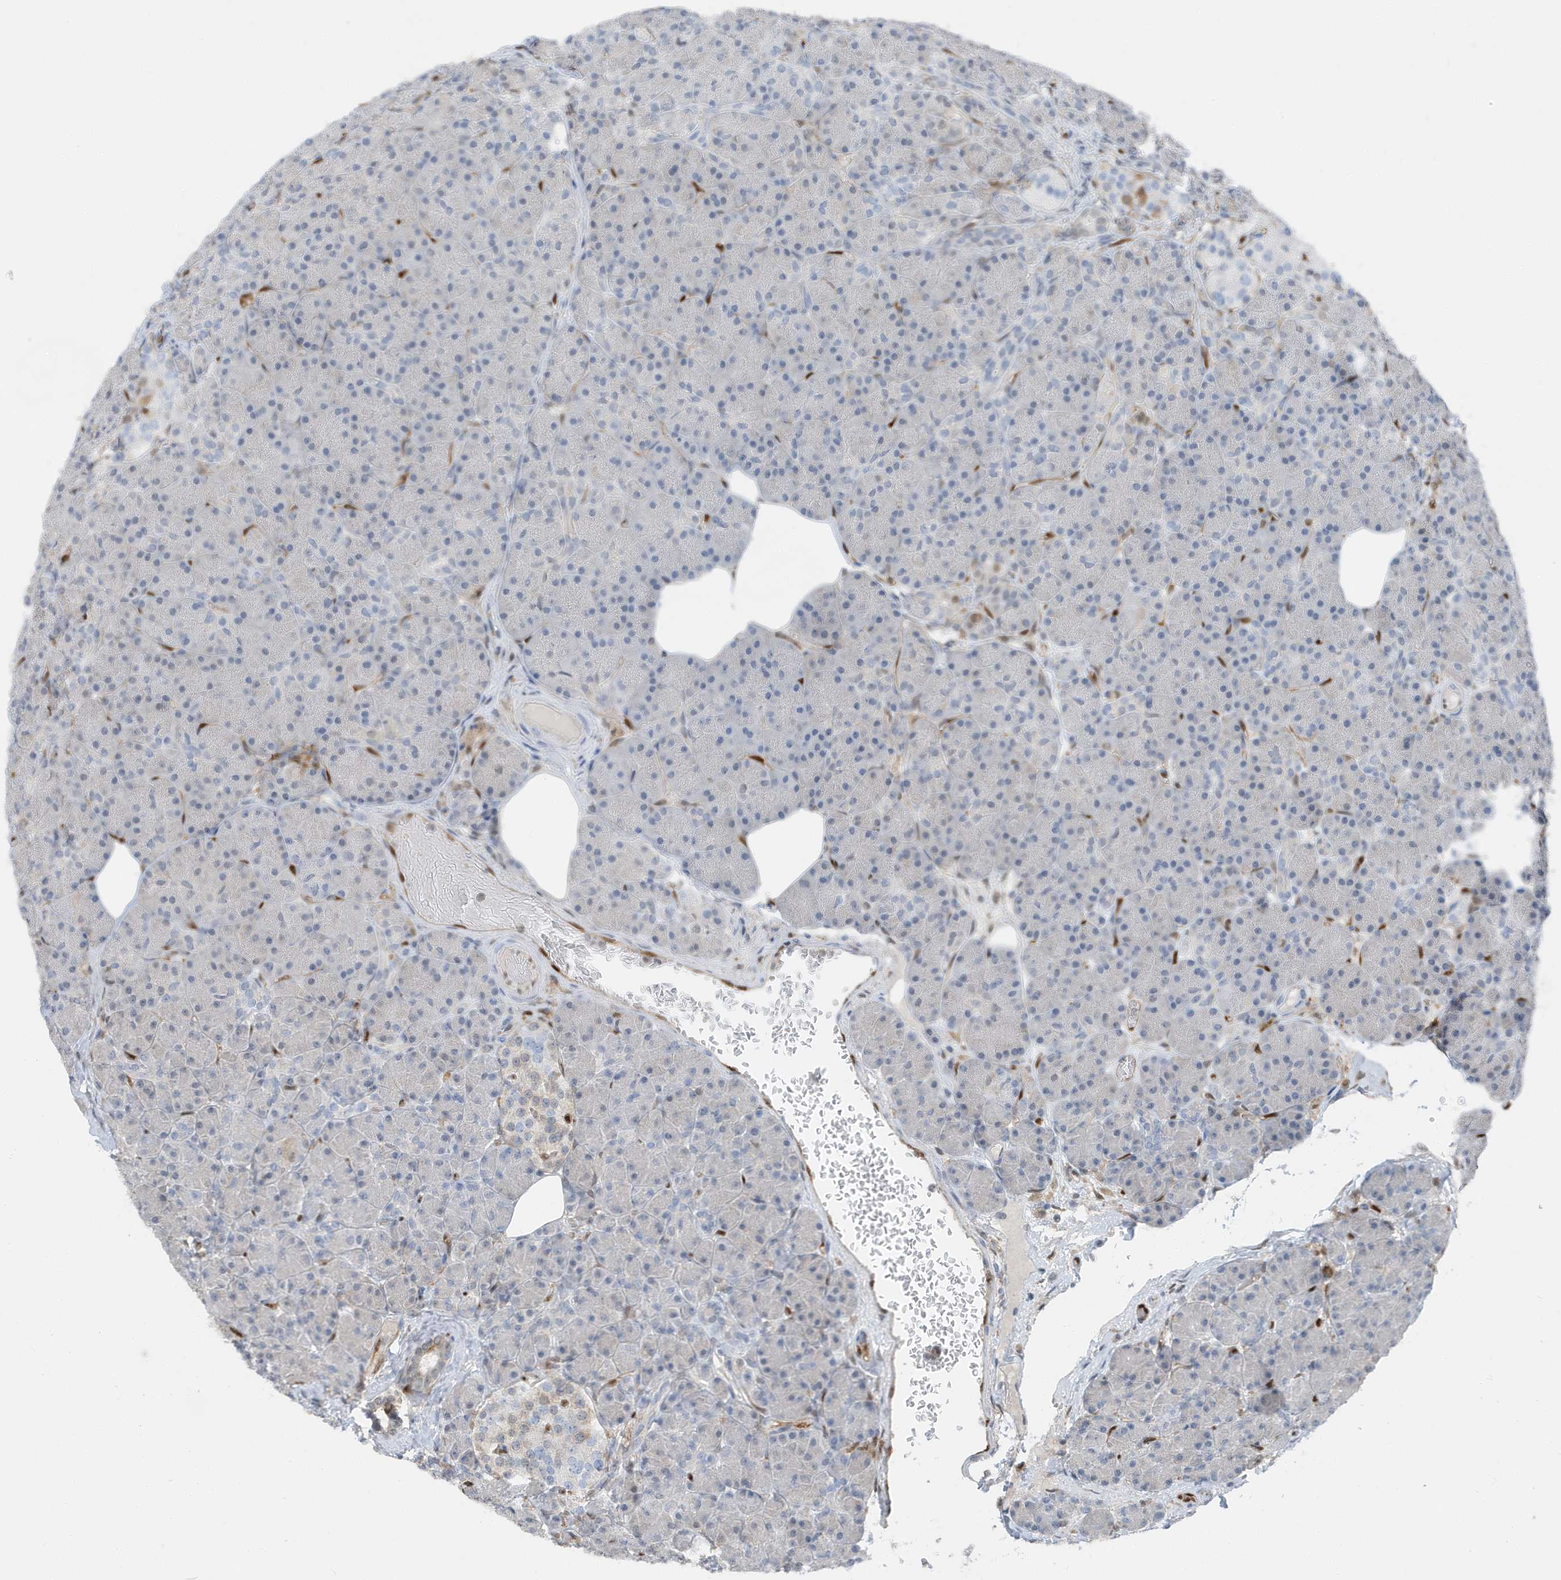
{"staining": {"intensity": "weak", "quantity": "<25%", "location": "nuclear"}, "tissue": "pancreas", "cell_type": "Exocrine glandular cells", "image_type": "normal", "snomed": [{"axis": "morphology", "description": "Normal tissue, NOS"}, {"axis": "topography", "description": "Pancreas"}], "caption": "Immunohistochemical staining of unremarkable pancreas reveals no significant staining in exocrine glandular cells. (DAB IHC, high magnification).", "gene": "NCOA7", "patient": {"sex": "female", "age": 43}}